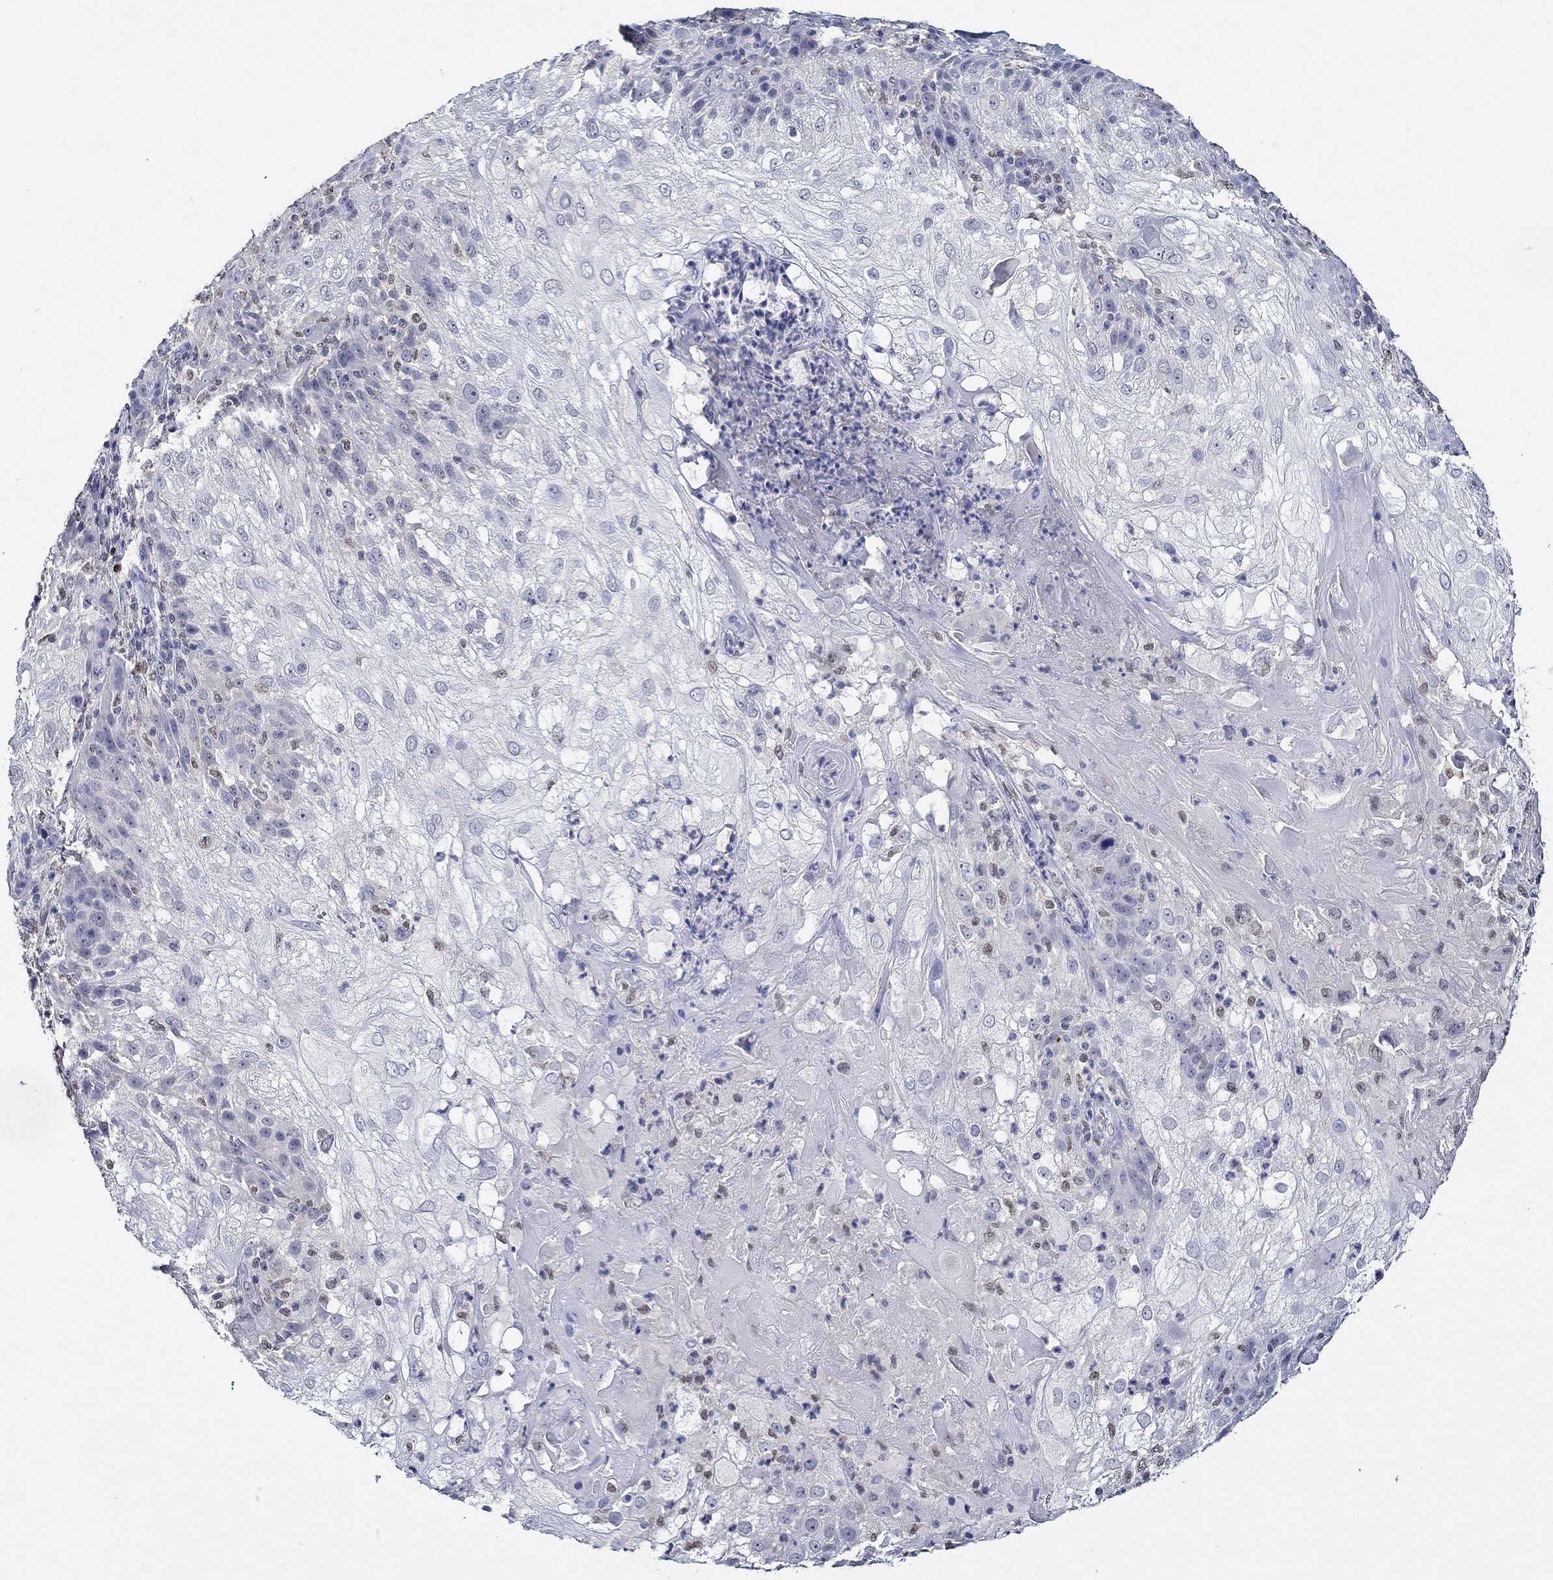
{"staining": {"intensity": "negative", "quantity": "none", "location": "none"}, "tissue": "skin cancer", "cell_type": "Tumor cells", "image_type": "cancer", "snomed": [{"axis": "morphology", "description": "Normal tissue, NOS"}, {"axis": "morphology", "description": "Squamous cell carcinoma, NOS"}, {"axis": "topography", "description": "Skin"}], "caption": "An immunohistochemistry (IHC) image of squamous cell carcinoma (skin) is shown. There is no staining in tumor cells of squamous cell carcinoma (skin).", "gene": "GATA2", "patient": {"sex": "female", "age": 83}}